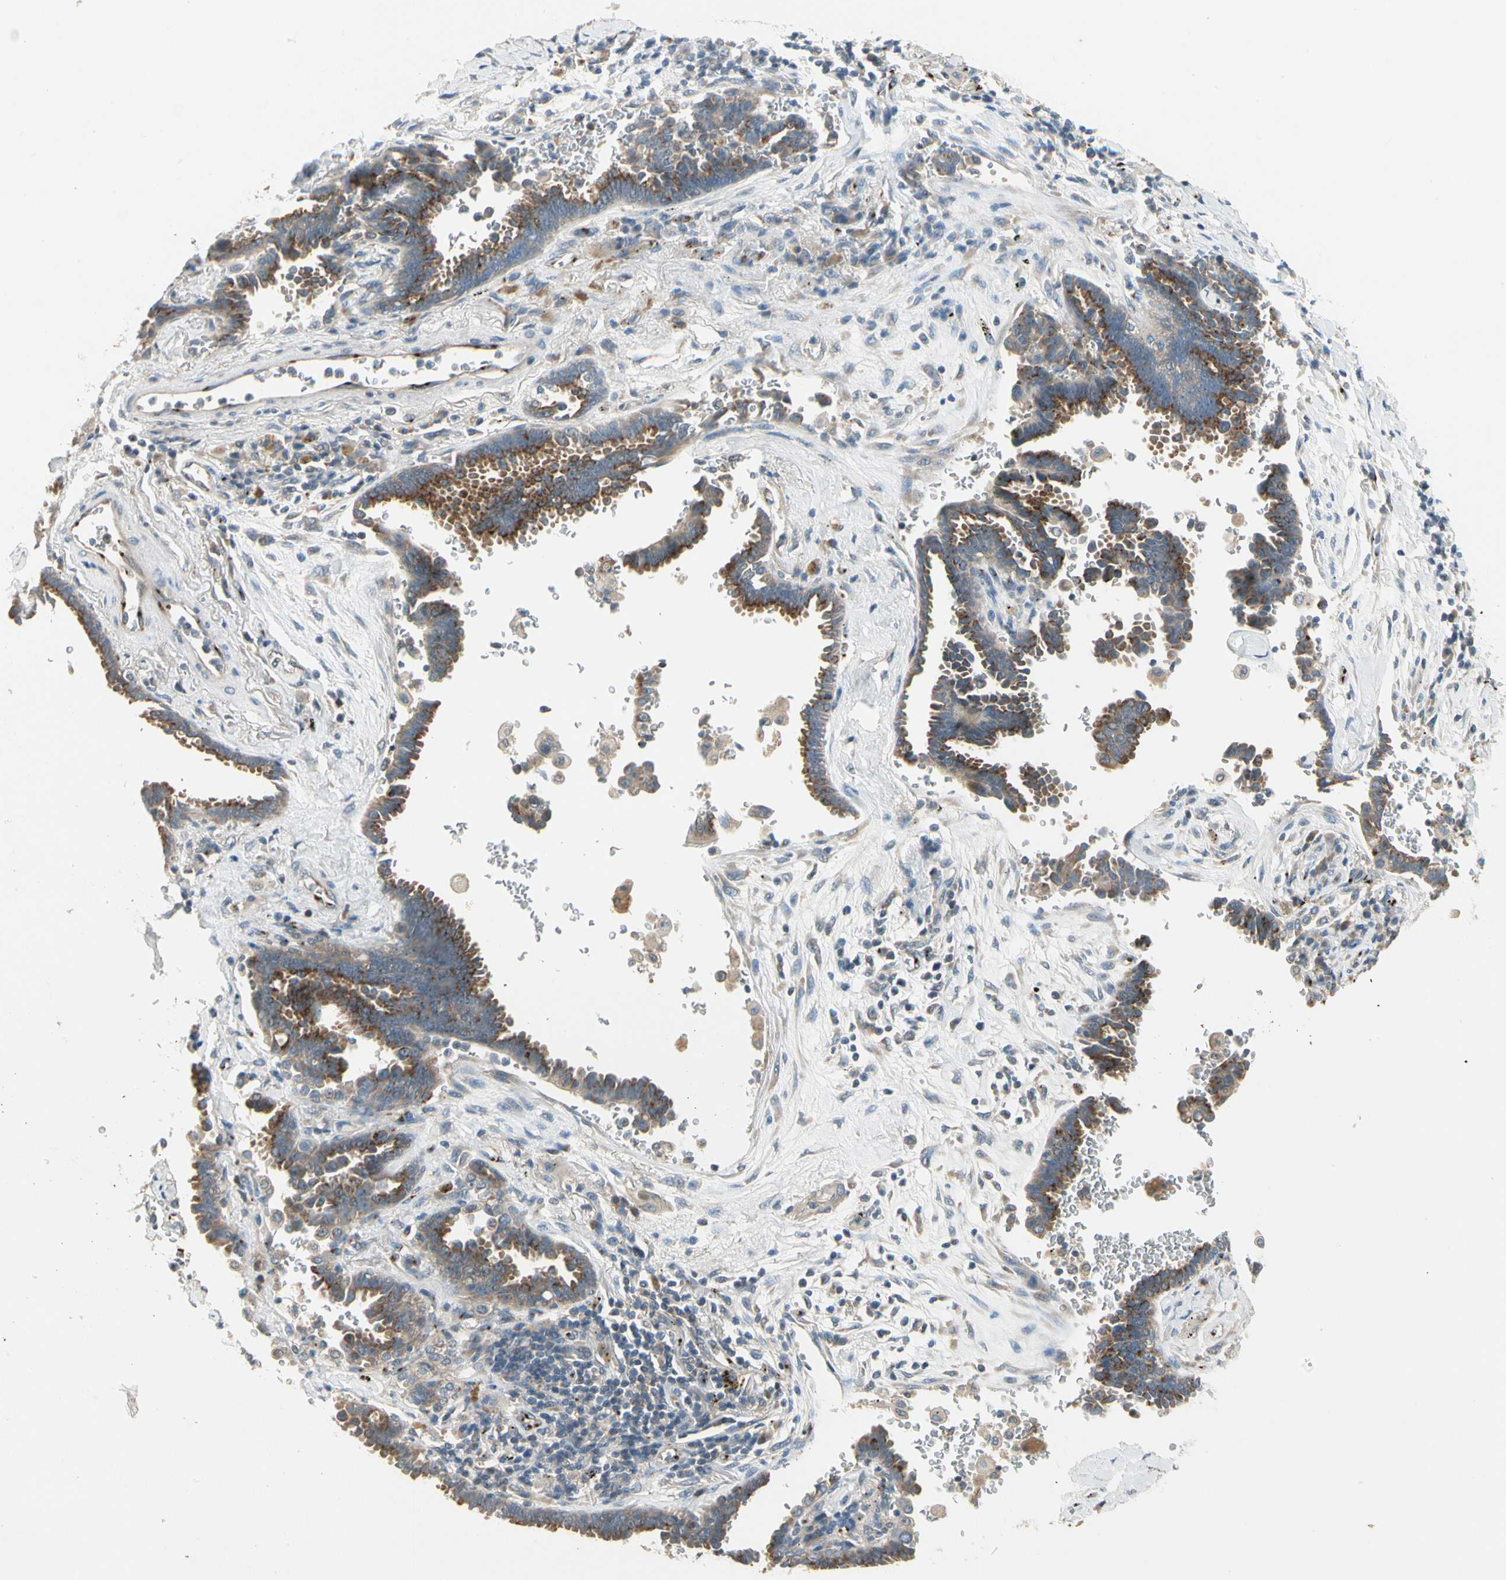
{"staining": {"intensity": "moderate", "quantity": ">75%", "location": "cytoplasmic/membranous"}, "tissue": "lung cancer", "cell_type": "Tumor cells", "image_type": "cancer", "snomed": [{"axis": "morphology", "description": "Adenocarcinoma, NOS"}, {"axis": "topography", "description": "Lung"}], "caption": "This is an image of IHC staining of lung cancer (adenocarcinoma), which shows moderate expression in the cytoplasmic/membranous of tumor cells.", "gene": "MANSC1", "patient": {"sex": "female", "age": 64}}